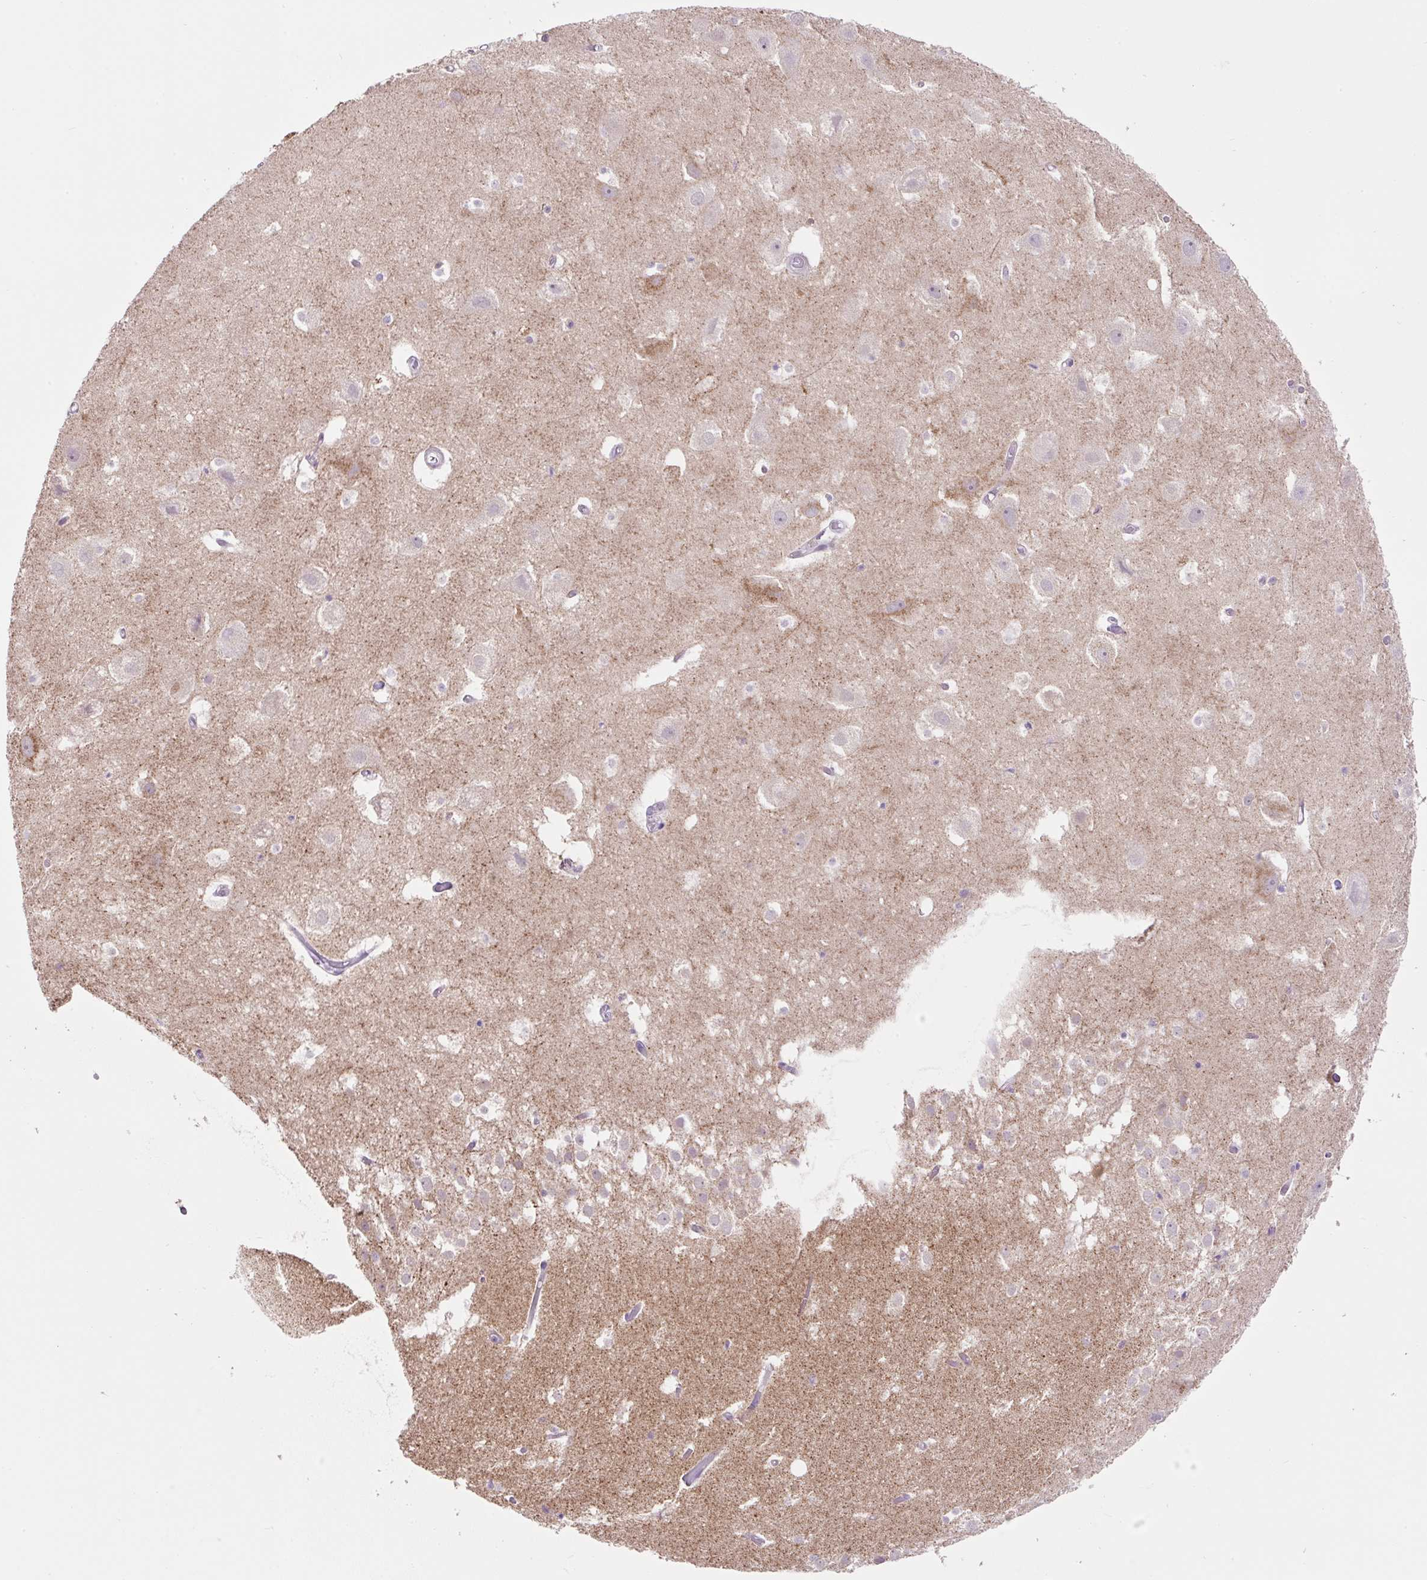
{"staining": {"intensity": "negative", "quantity": "none", "location": "none"}, "tissue": "hippocampus", "cell_type": "Glial cells", "image_type": "normal", "snomed": [{"axis": "morphology", "description": "Normal tissue, NOS"}, {"axis": "topography", "description": "Hippocampus"}], "caption": "Glial cells show no significant protein staining in benign hippocampus. (Stains: DAB IHC with hematoxylin counter stain, Microscopy: brightfield microscopy at high magnification).", "gene": "OGDHL", "patient": {"sex": "female", "age": 52}}